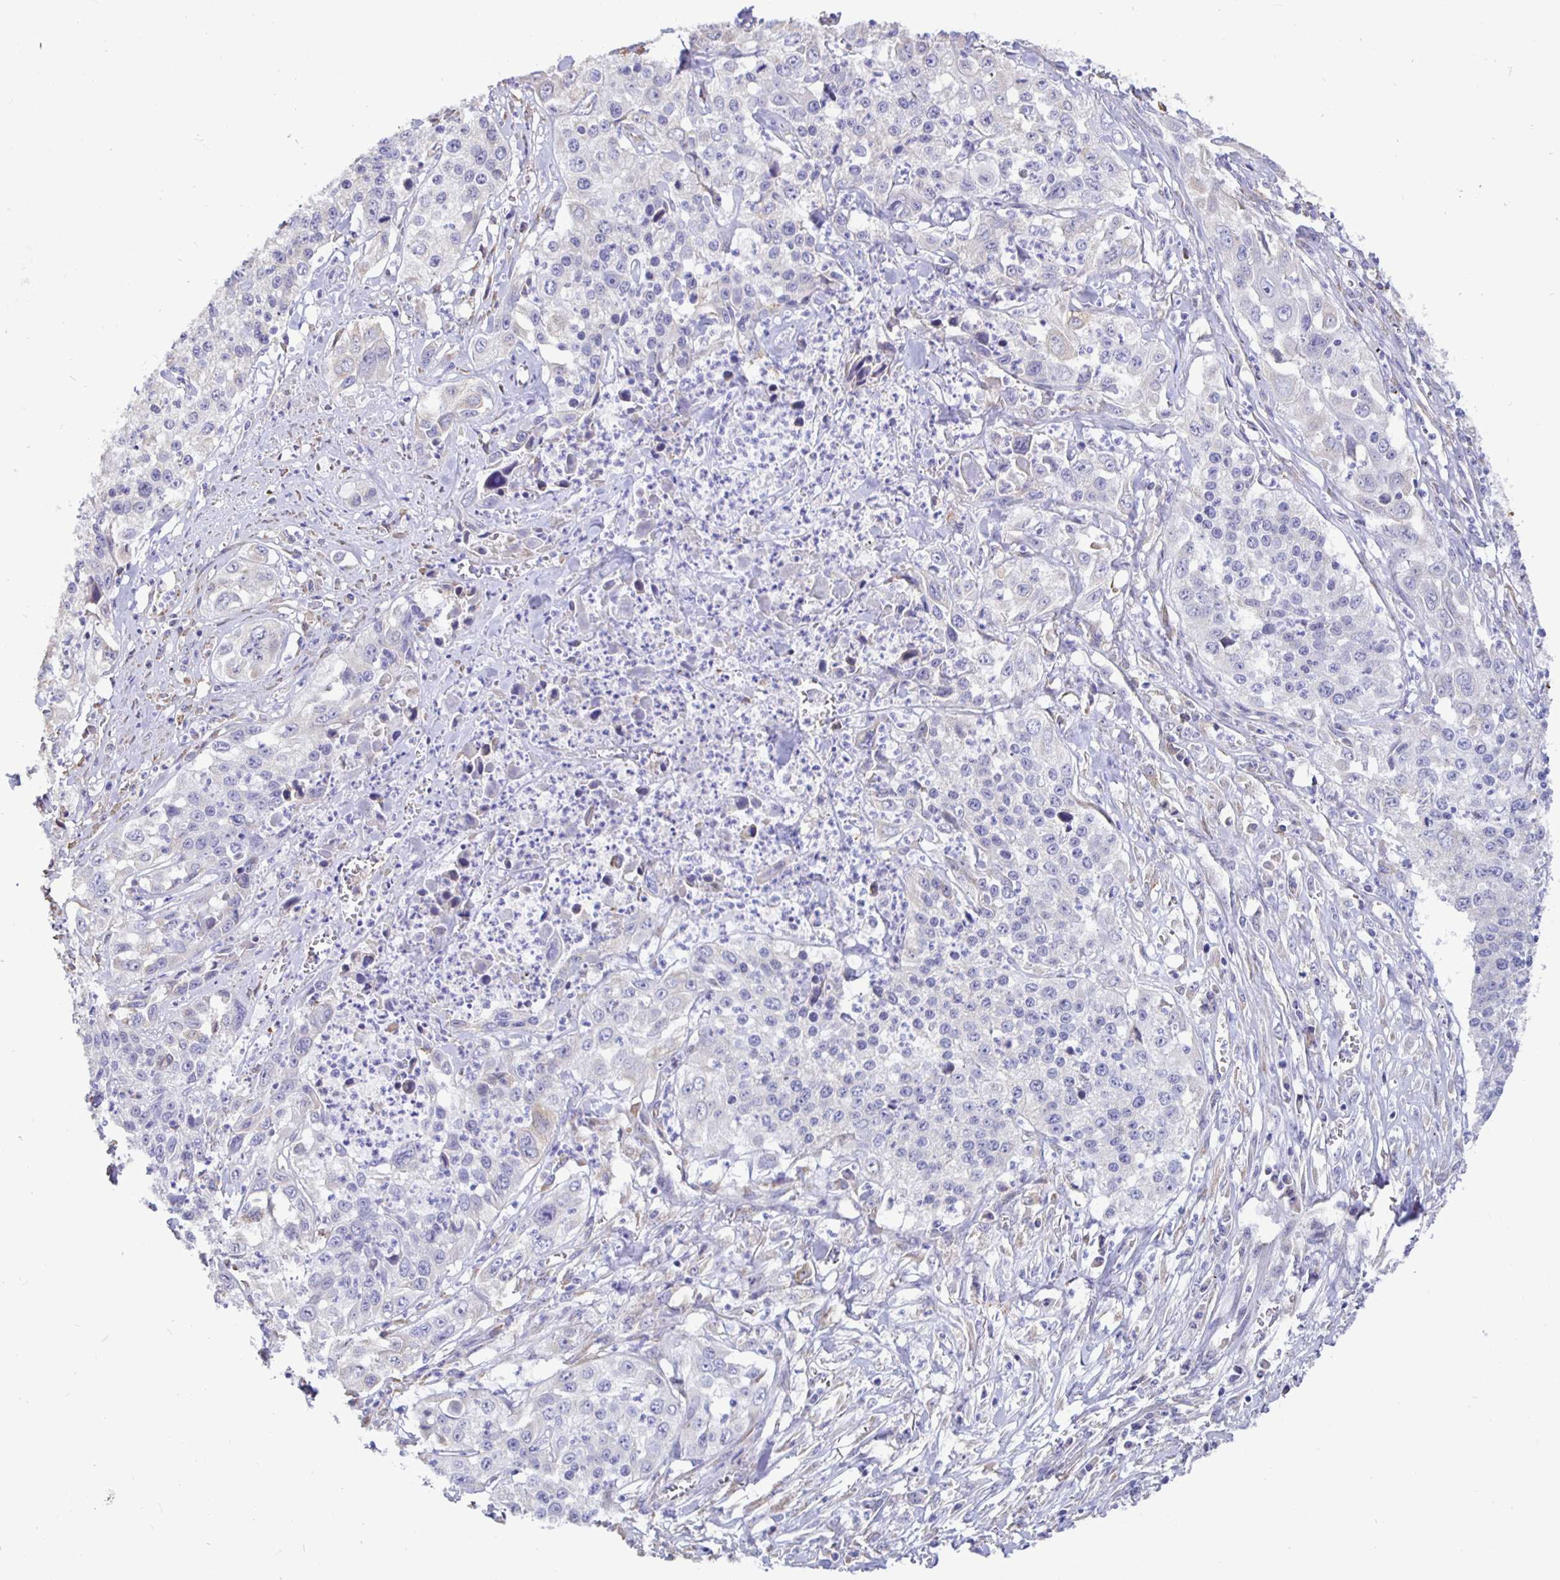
{"staining": {"intensity": "negative", "quantity": "none", "location": "none"}, "tissue": "lung cancer", "cell_type": "Tumor cells", "image_type": "cancer", "snomed": [{"axis": "morphology", "description": "Squamous cell carcinoma, NOS"}, {"axis": "morphology", "description": "Squamous cell carcinoma, metastatic, NOS"}, {"axis": "topography", "description": "Lung"}, {"axis": "topography", "description": "Pleura, NOS"}], "caption": "There is no significant expression in tumor cells of metastatic squamous cell carcinoma (lung). Brightfield microscopy of immunohistochemistry stained with DAB (brown) and hematoxylin (blue), captured at high magnification.", "gene": "DNAI2", "patient": {"sex": "male", "age": 72}}